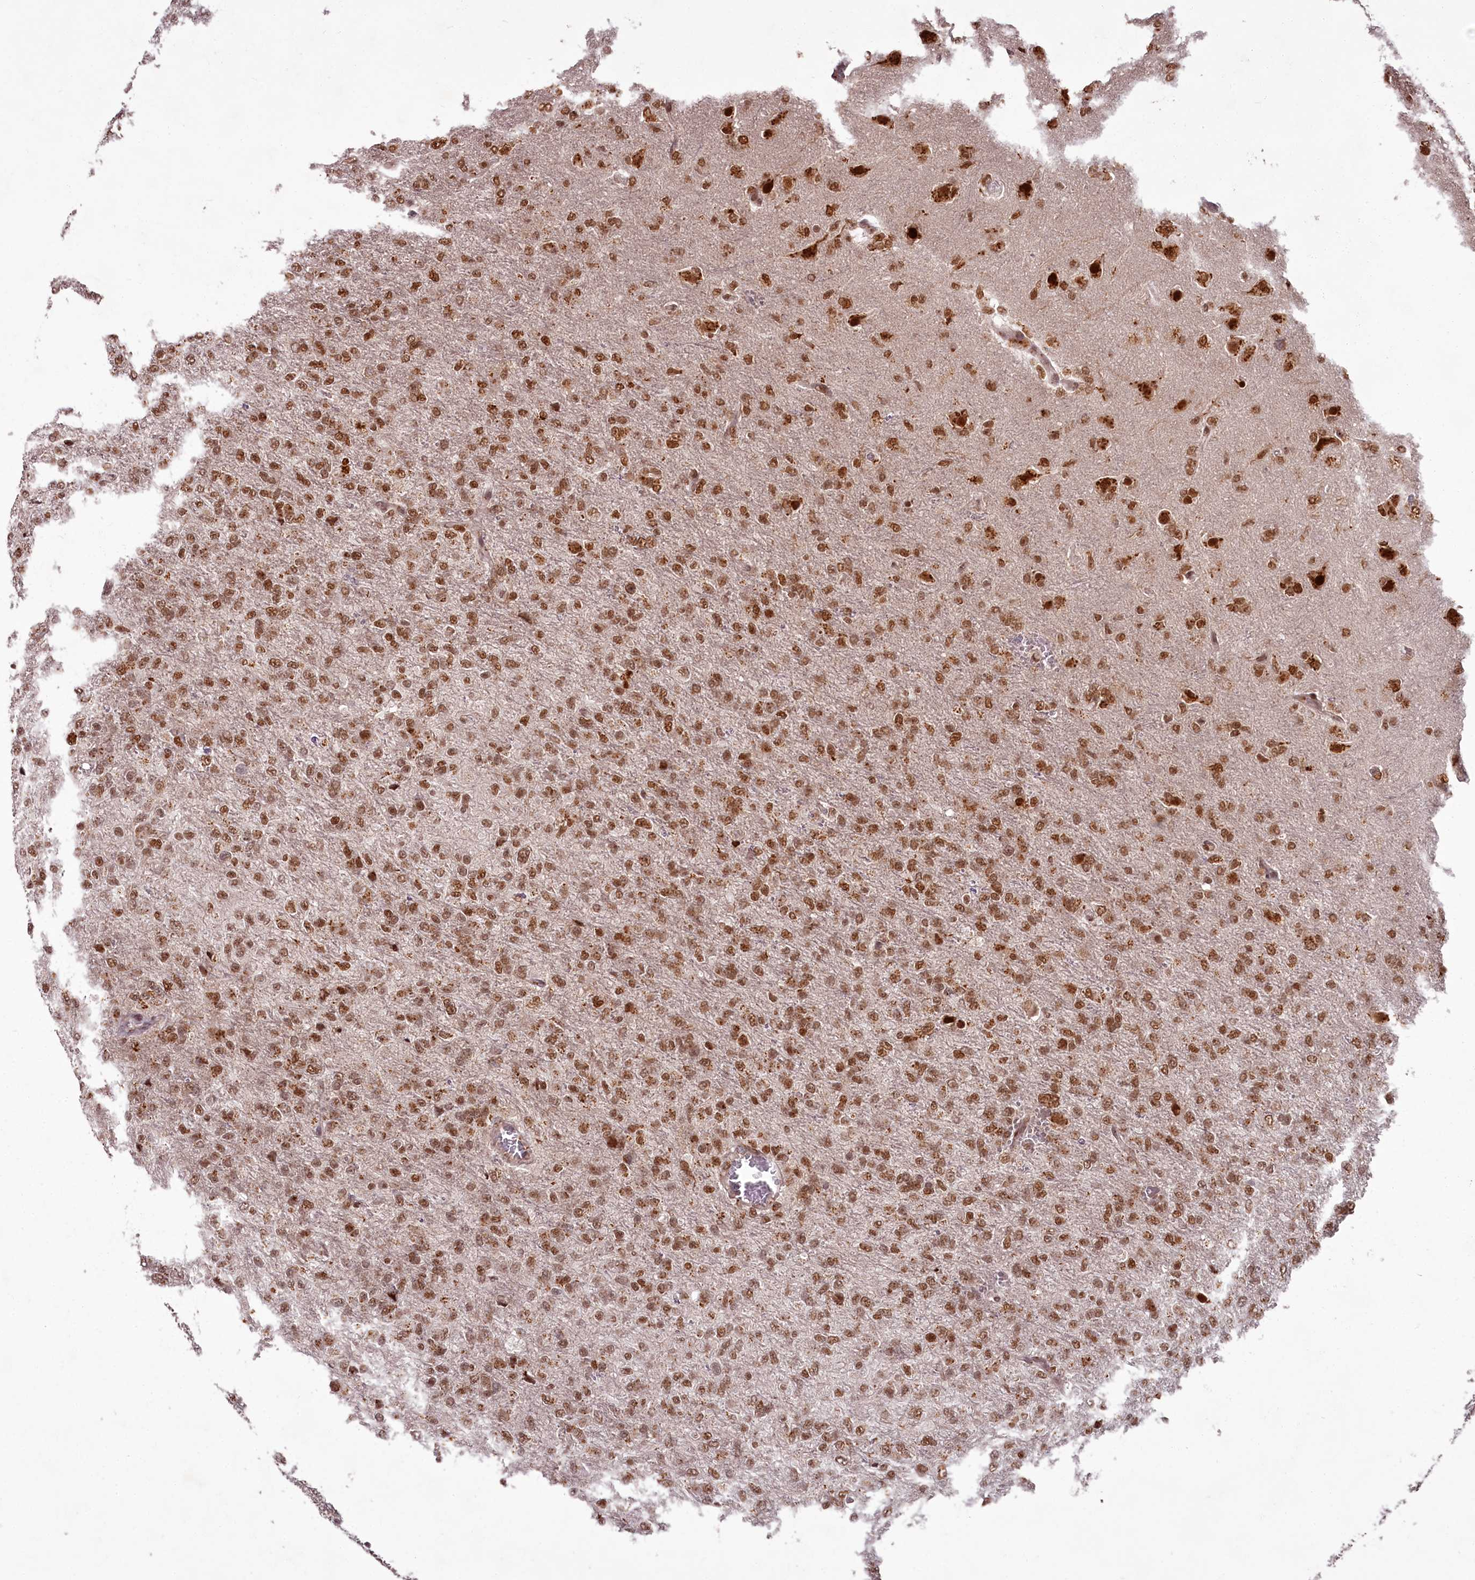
{"staining": {"intensity": "moderate", "quantity": ">75%", "location": "nuclear"}, "tissue": "glioma", "cell_type": "Tumor cells", "image_type": "cancer", "snomed": [{"axis": "morphology", "description": "Glioma, malignant, High grade"}, {"axis": "topography", "description": "Brain"}], "caption": "Glioma stained with a protein marker displays moderate staining in tumor cells.", "gene": "CEP83", "patient": {"sex": "female", "age": 74}}